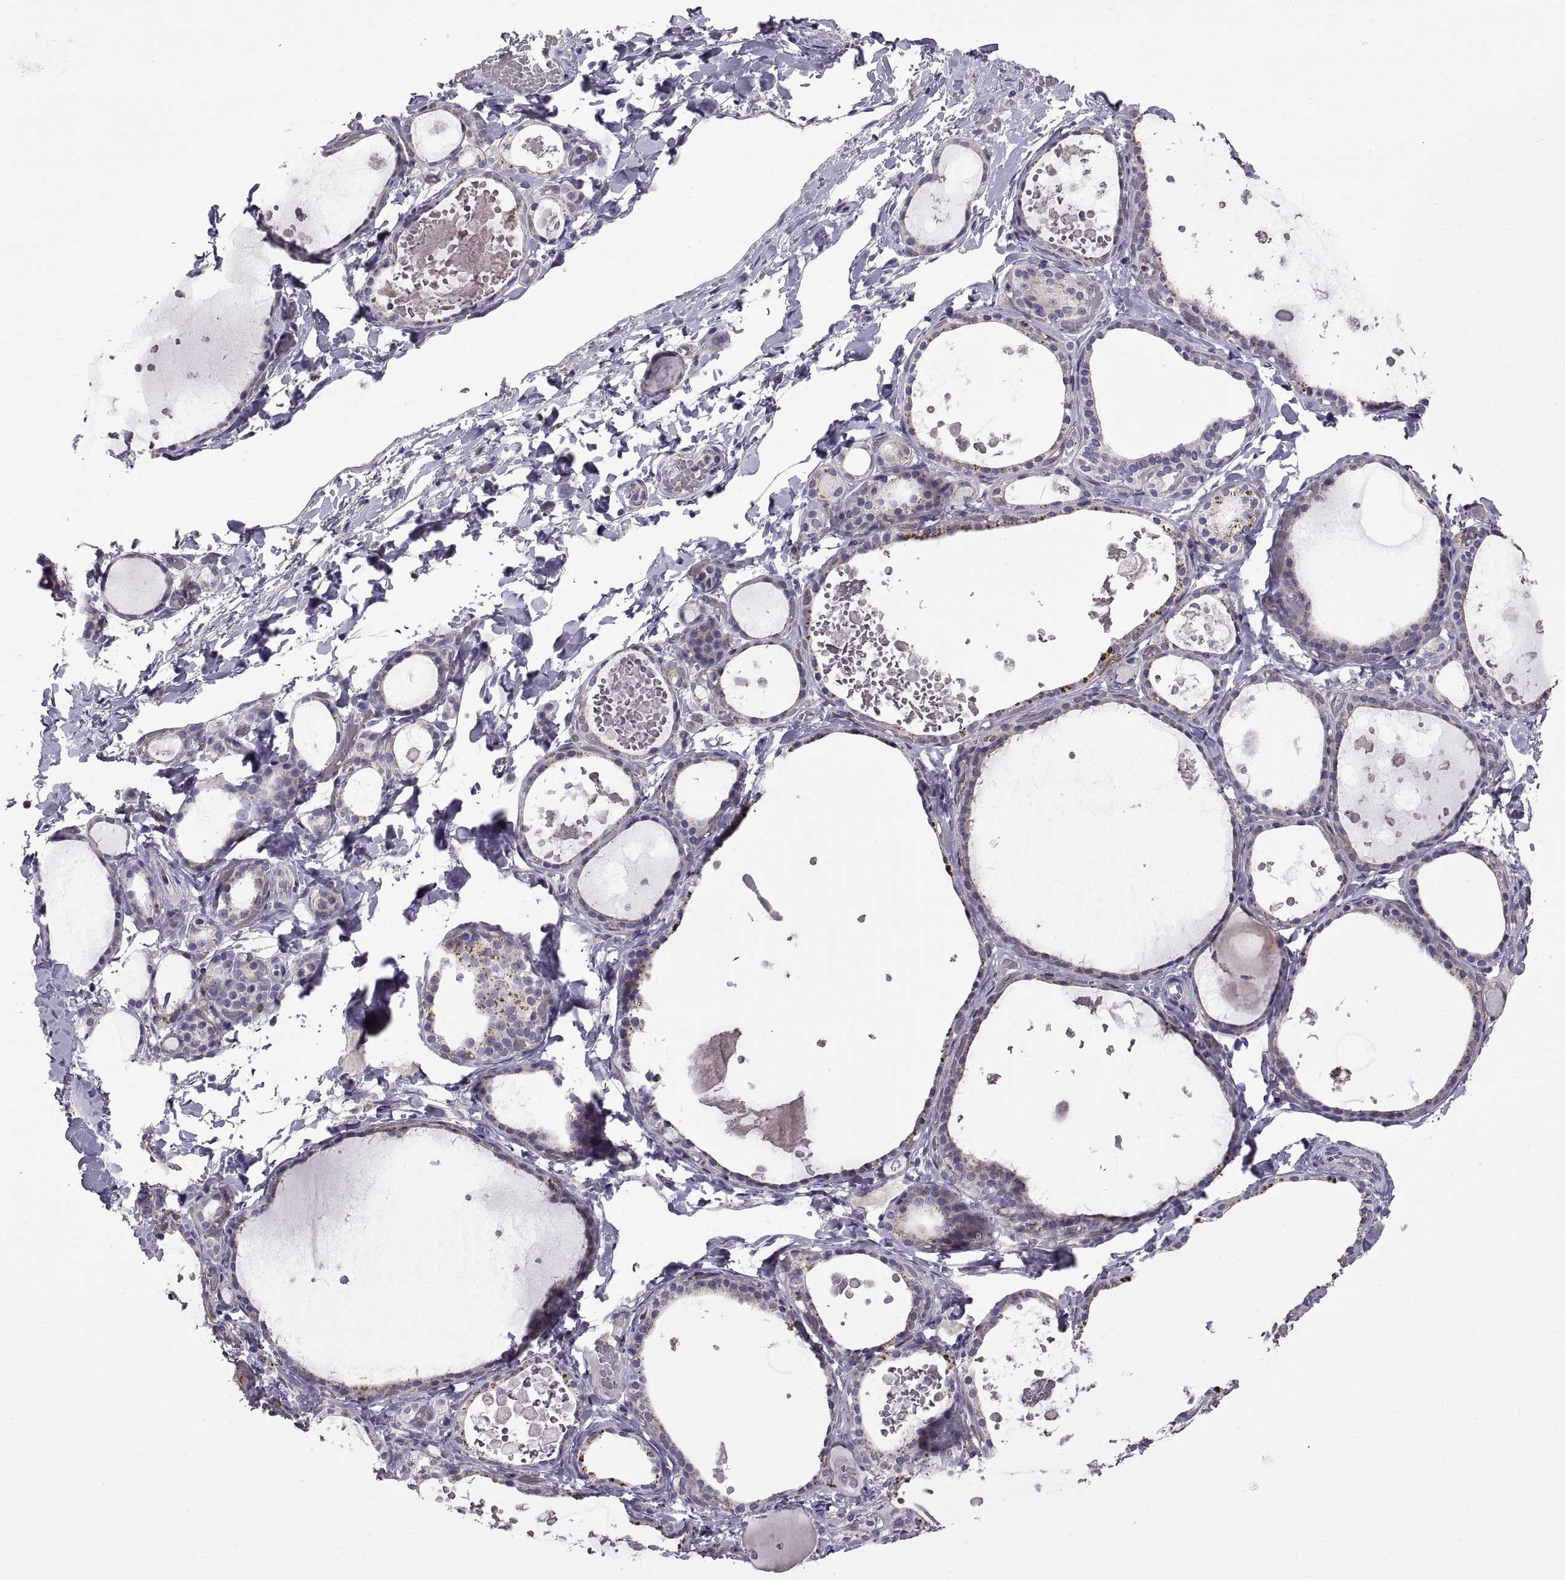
{"staining": {"intensity": "weak", "quantity": "<25%", "location": "cytoplasmic/membranous"}, "tissue": "thyroid gland", "cell_type": "Glandular cells", "image_type": "normal", "snomed": [{"axis": "morphology", "description": "Normal tissue, NOS"}, {"axis": "topography", "description": "Thyroid gland"}], "caption": "Protein analysis of unremarkable thyroid gland exhibits no significant positivity in glandular cells. Brightfield microscopy of immunohistochemistry (IHC) stained with DAB (3,3'-diaminobenzidine) (brown) and hematoxylin (blue), captured at high magnification.", "gene": "ARSL", "patient": {"sex": "female", "age": 56}}